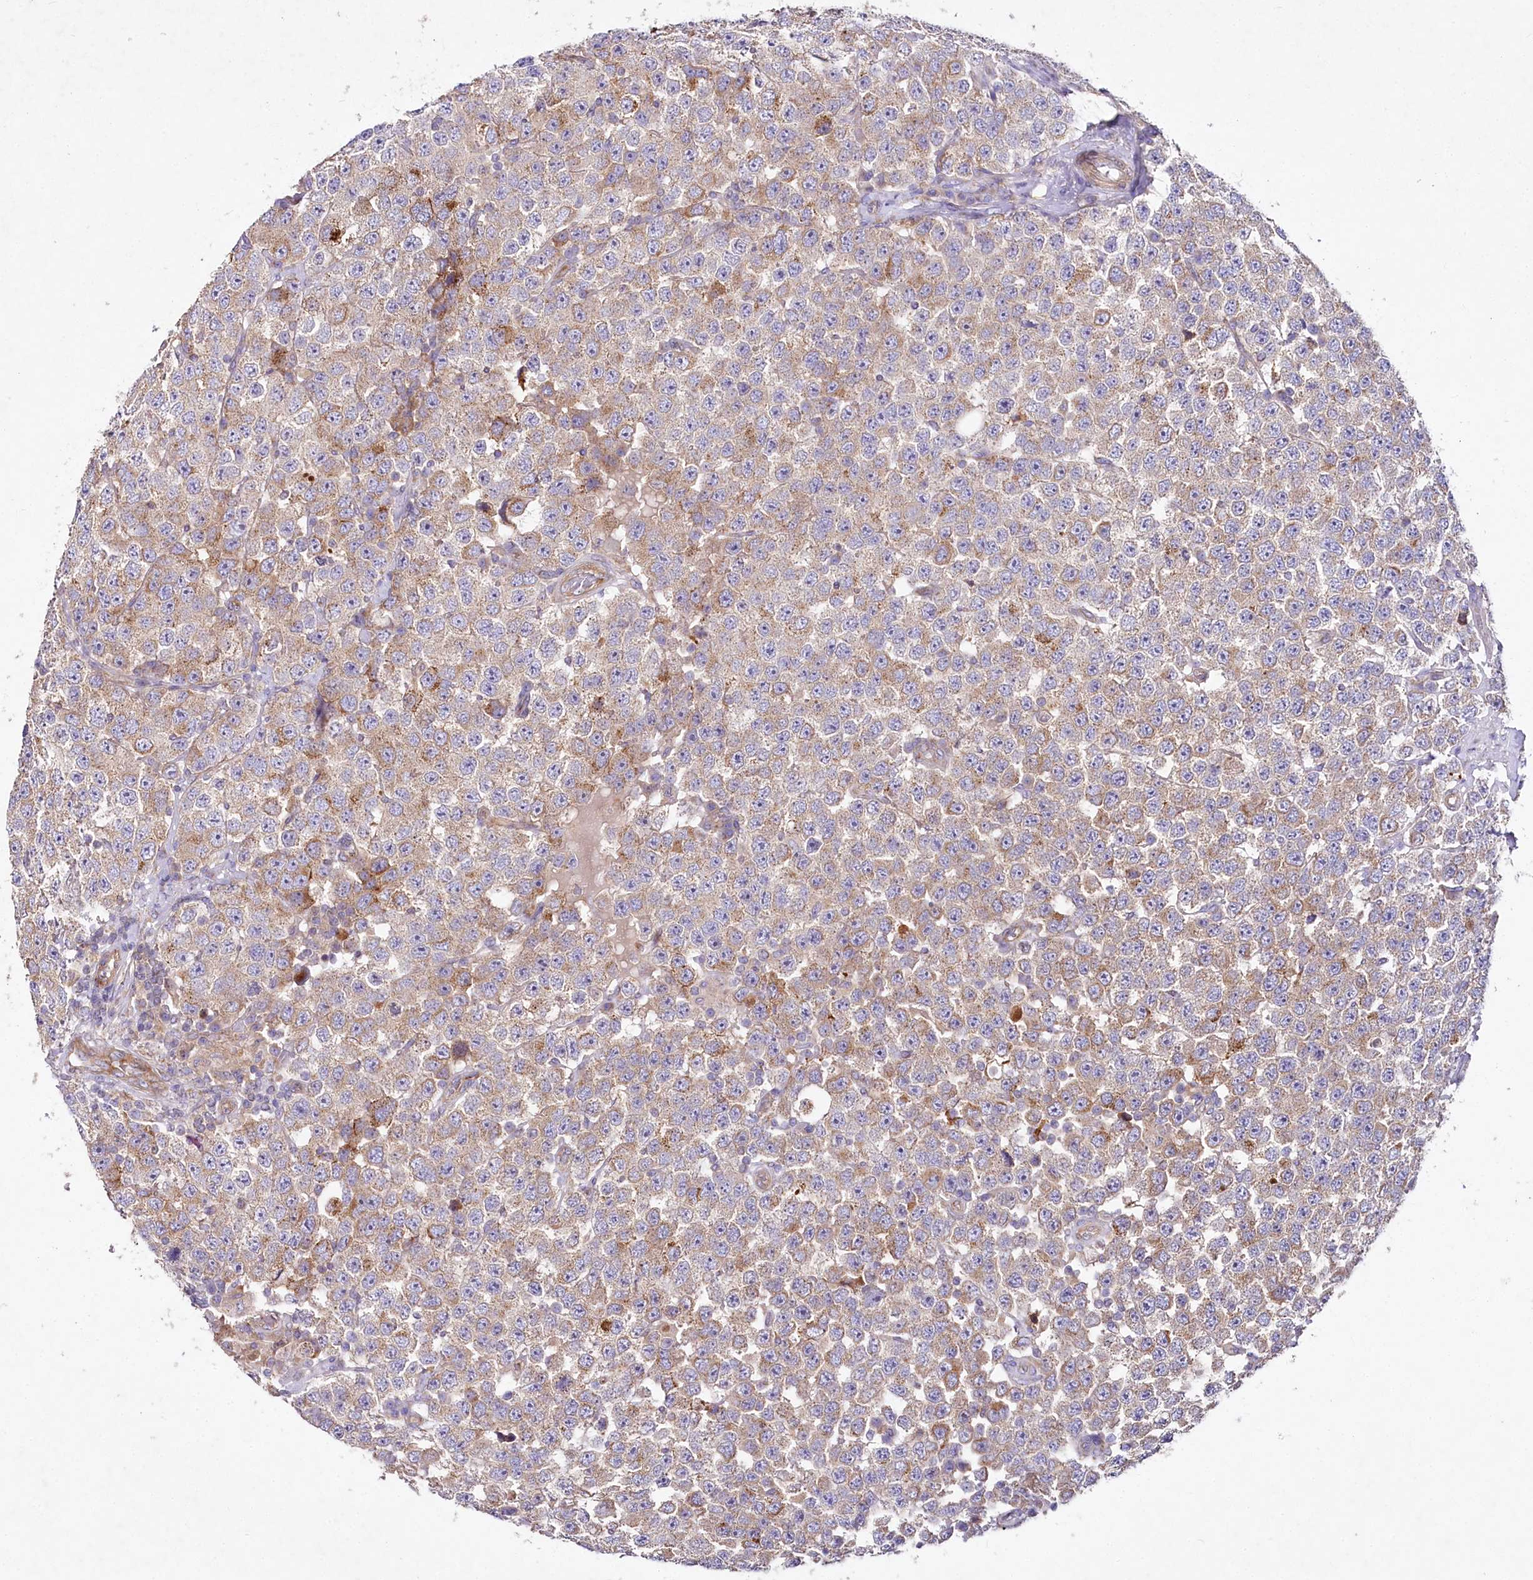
{"staining": {"intensity": "moderate", "quantity": ">75%", "location": "cytoplasmic/membranous"}, "tissue": "testis cancer", "cell_type": "Tumor cells", "image_type": "cancer", "snomed": [{"axis": "morphology", "description": "Seminoma, NOS"}, {"axis": "topography", "description": "Testis"}], "caption": "Immunohistochemical staining of human testis cancer (seminoma) shows medium levels of moderate cytoplasmic/membranous protein staining in approximately >75% of tumor cells.", "gene": "STX6", "patient": {"sex": "male", "age": 28}}